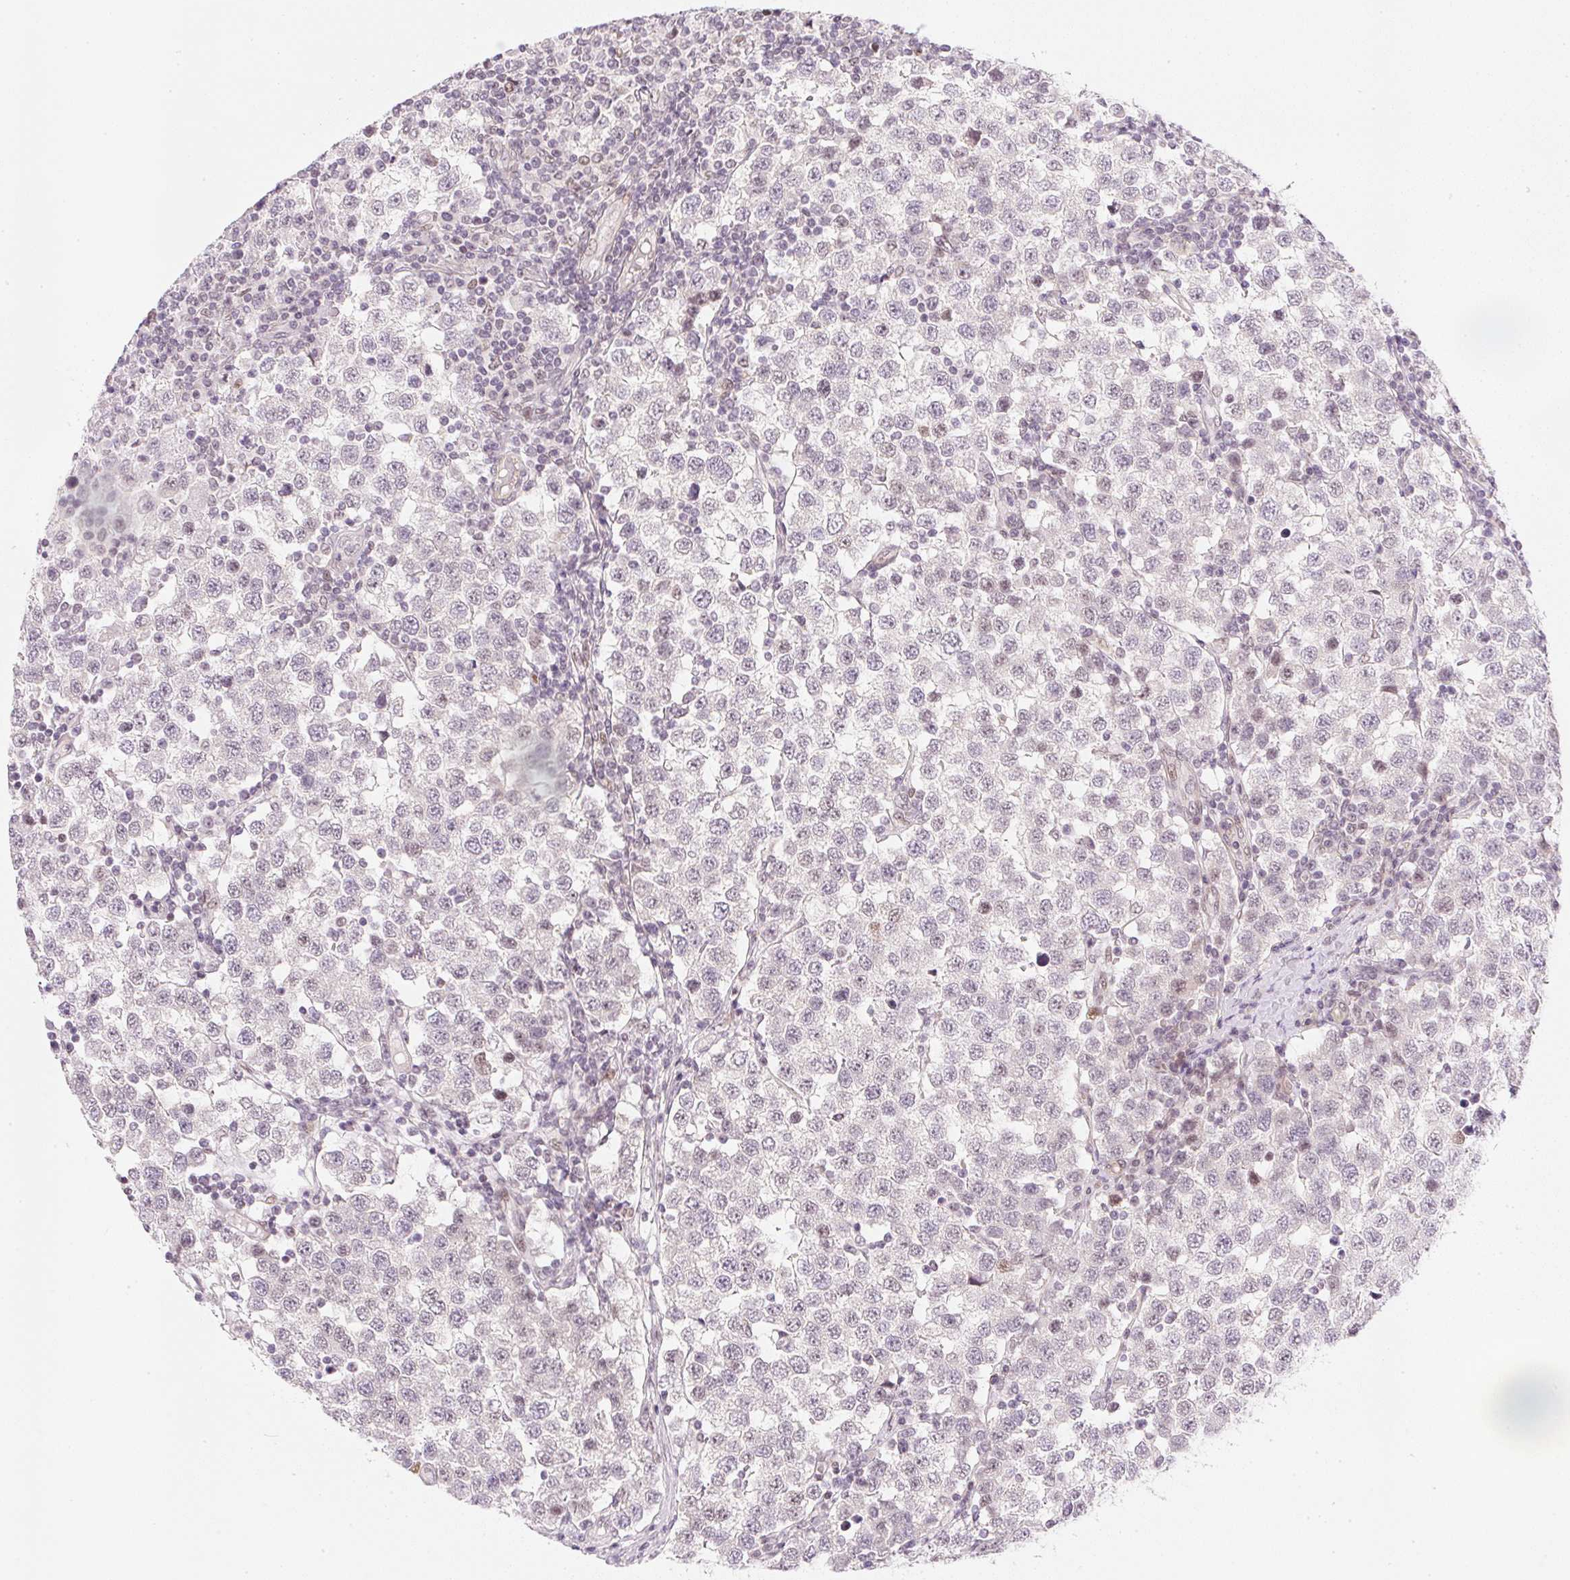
{"staining": {"intensity": "weak", "quantity": "25%-75%", "location": "nuclear"}, "tissue": "testis cancer", "cell_type": "Tumor cells", "image_type": "cancer", "snomed": [{"axis": "morphology", "description": "Seminoma, NOS"}, {"axis": "topography", "description": "Testis"}], "caption": "Seminoma (testis) stained with immunohistochemistry displays weak nuclear expression in about 25%-75% of tumor cells.", "gene": "DPPA4", "patient": {"sex": "male", "age": 34}}